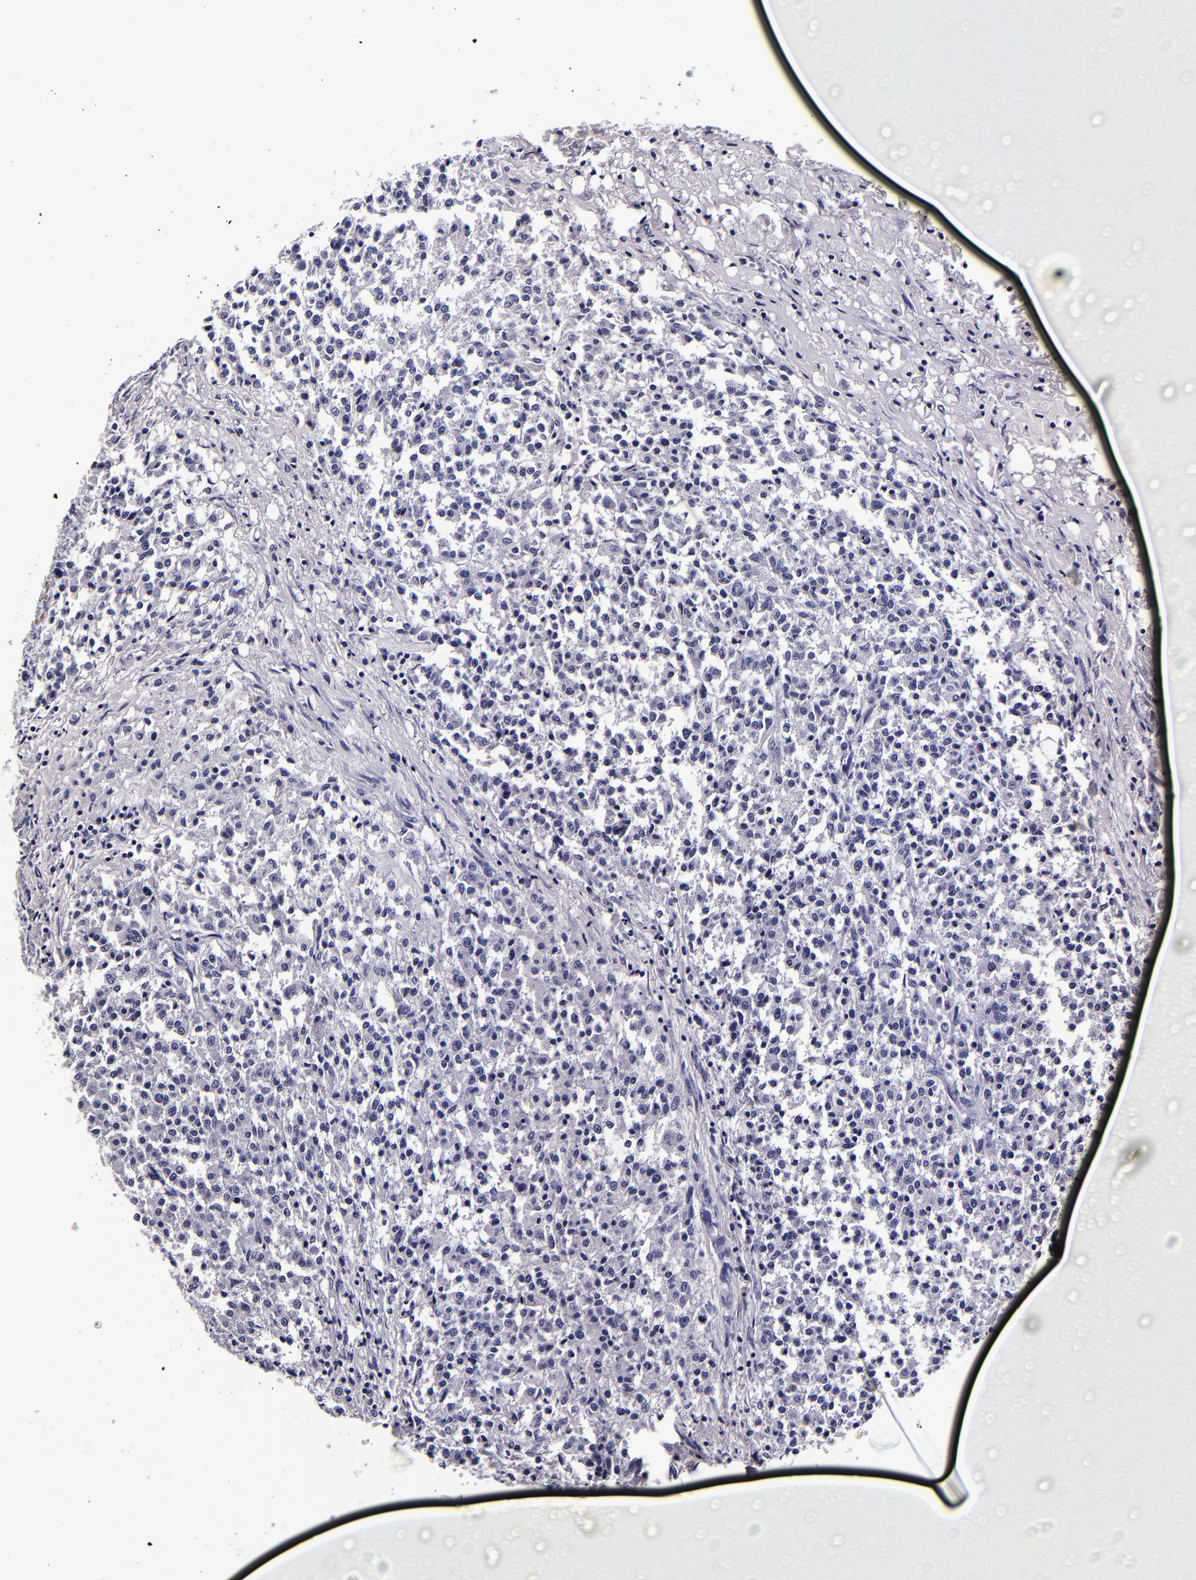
{"staining": {"intensity": "negative", "quantity": "none", "location": "none"}, "tissue": "testis cancer", "cell_type": "Tumor cells", "image_type": "cancer", "snomed": [{"axis": "morphology", "description": "Seminoma, NOS"}, {"axis": "topography", "description": "Testis"}], "caption": "A photomicrograph of human testis seminoma is negative for staining in tumor cells.", "gene": "FBN1", "patient": {"sex": "male", "age": 59}}